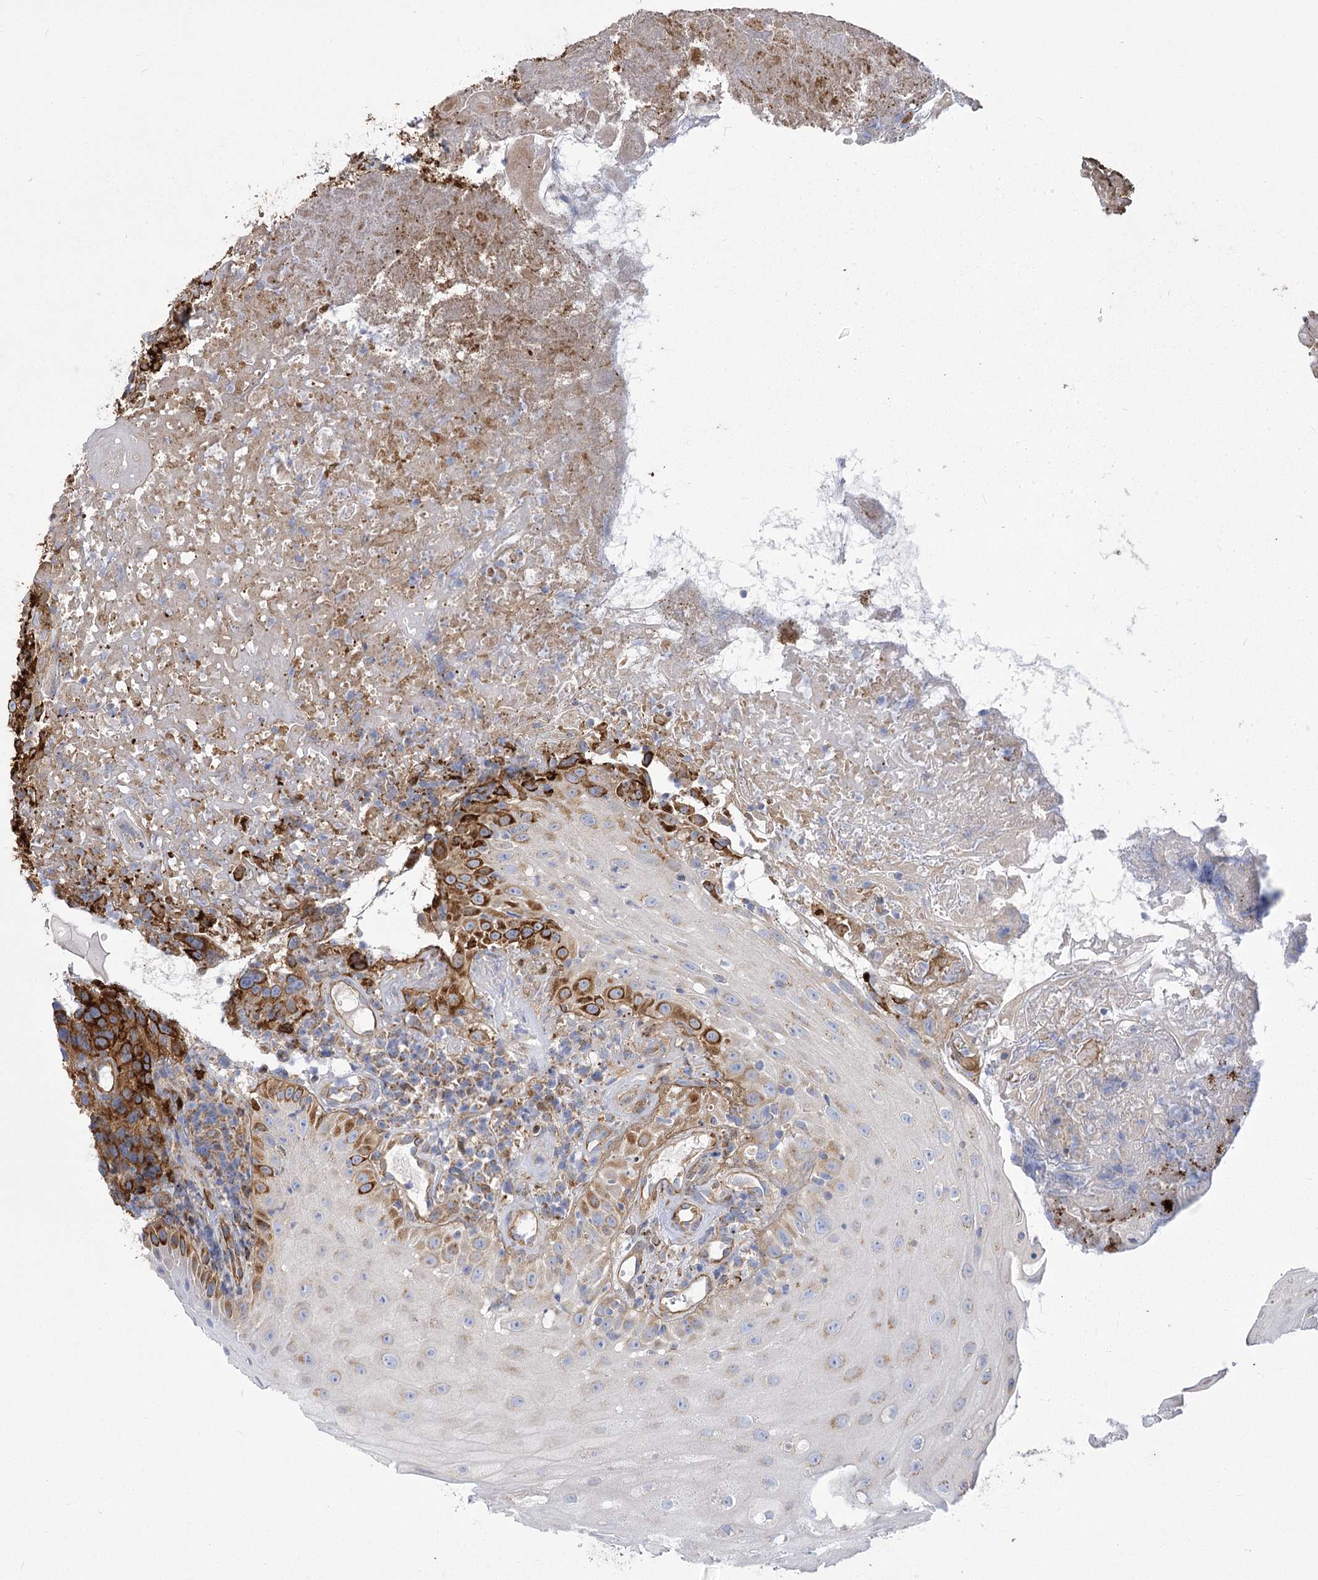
{"staining": {"intensity": "strong", "quantity": "<25%", "location": "cytoplasmic/membranous"}, "tissue": "oral mucosa", "cell_type": "Squamous epithelial cells", "image_type": "normal", "snomed": [{"axis": "morphology", "description": "Normal tissue, NOS"}, {"axis": "topography", "description": "Oral tissue"}], "caption": "This is an image of immunohistochemistry staining of normal oral mucosa, which shows strong positivity in the cytoplasmic/membranous of squamous epithelial cells.", "gene": "RMDN2", "patient": {"sex": "male", "age": 60}}